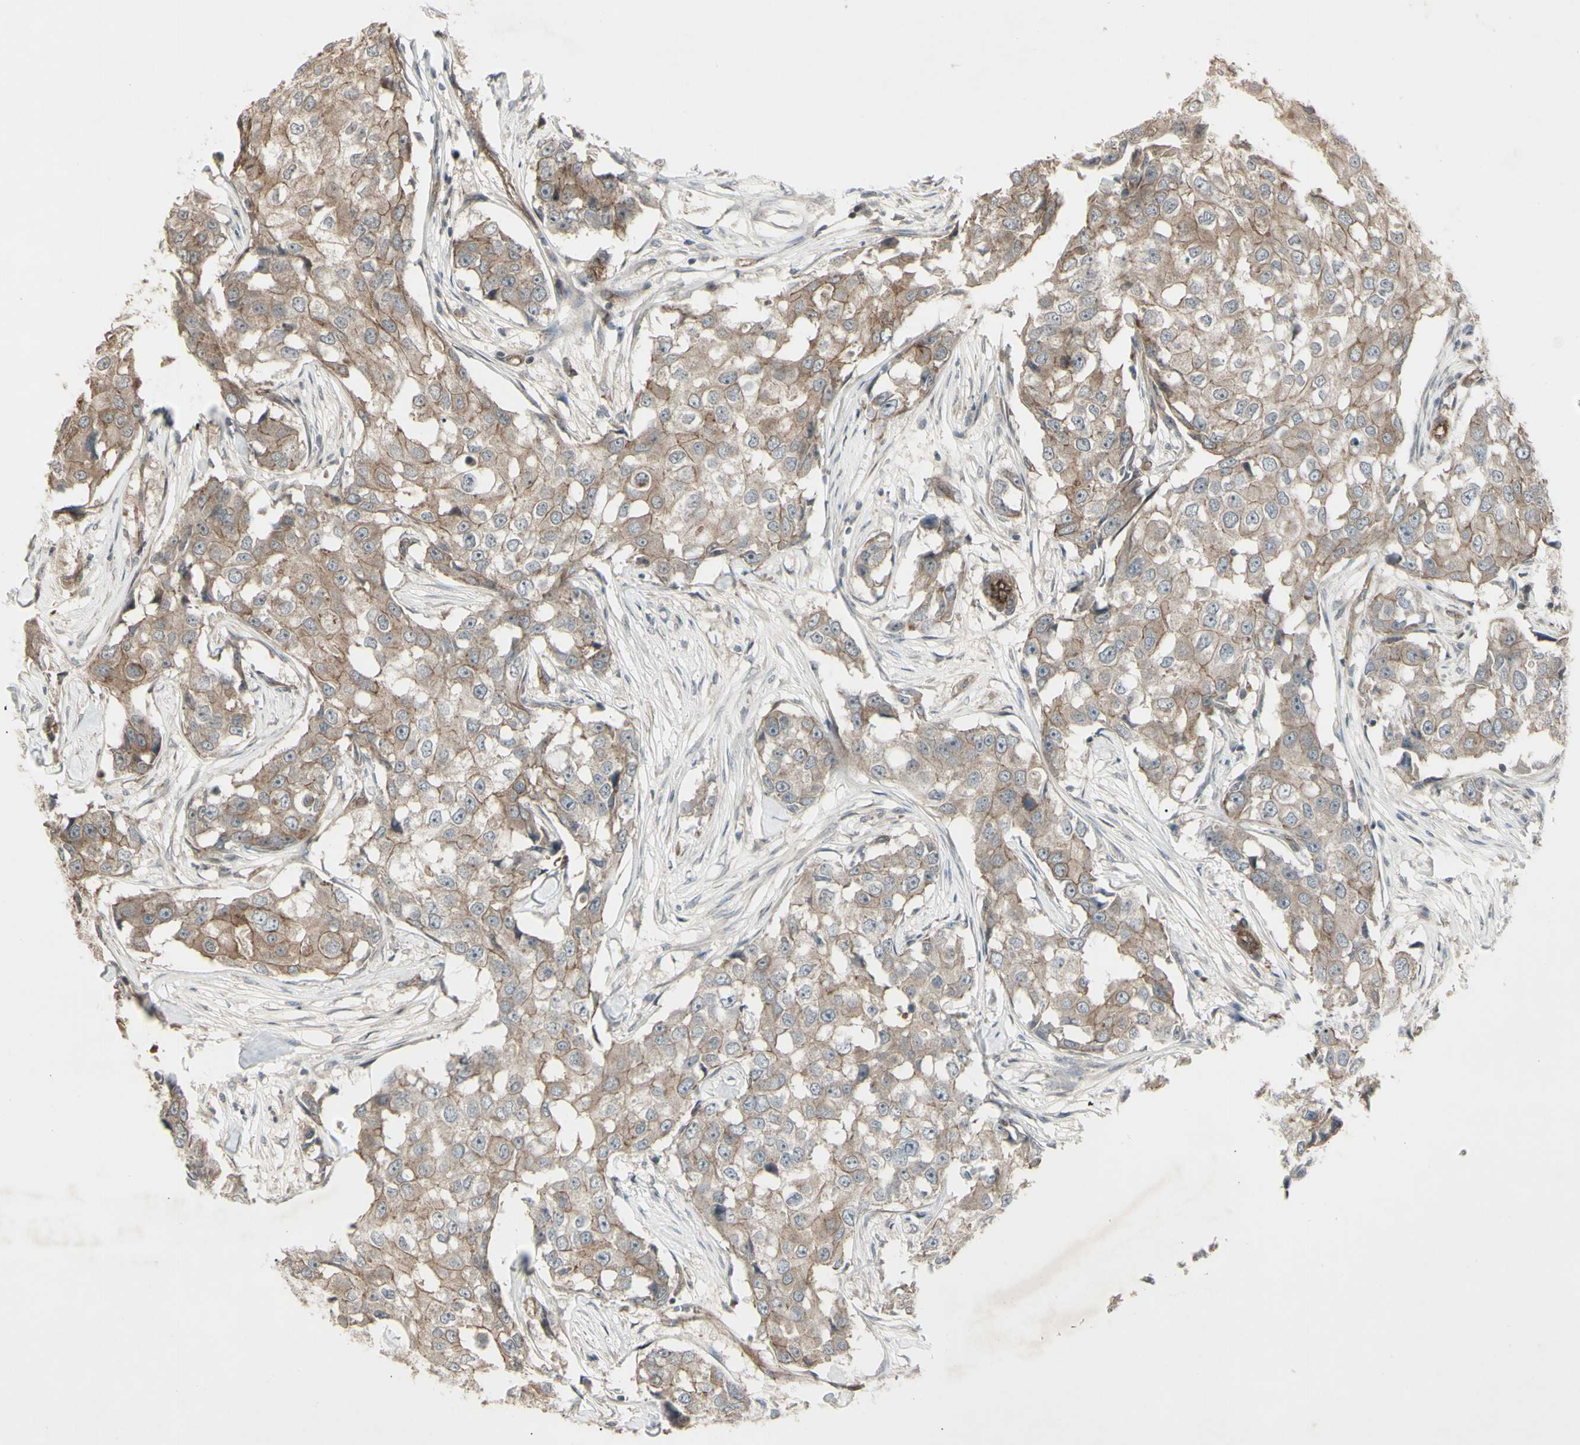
{"staining": {"intensity": "moderate", "quantity": ">75%", "location": "cytoplasmic/membranous"}, "tissue": "breast cancer", "cell_type": "Tumor cells", "image_type": "cancer", "snomed": [{"axis": "morphology", "description": "Duct carcinoma"}, {"axis": "topography", "description": "Breast"}], "caption": "About >75% of tumor cells in breast cancer (invasive ductal carcinoma) reveal moderate cytoplasmic/membranous protein expression as visualized by brown immunohistochemical staining.", "gene": "JAG1", "patient": {"sex": "female", "age": 27}}